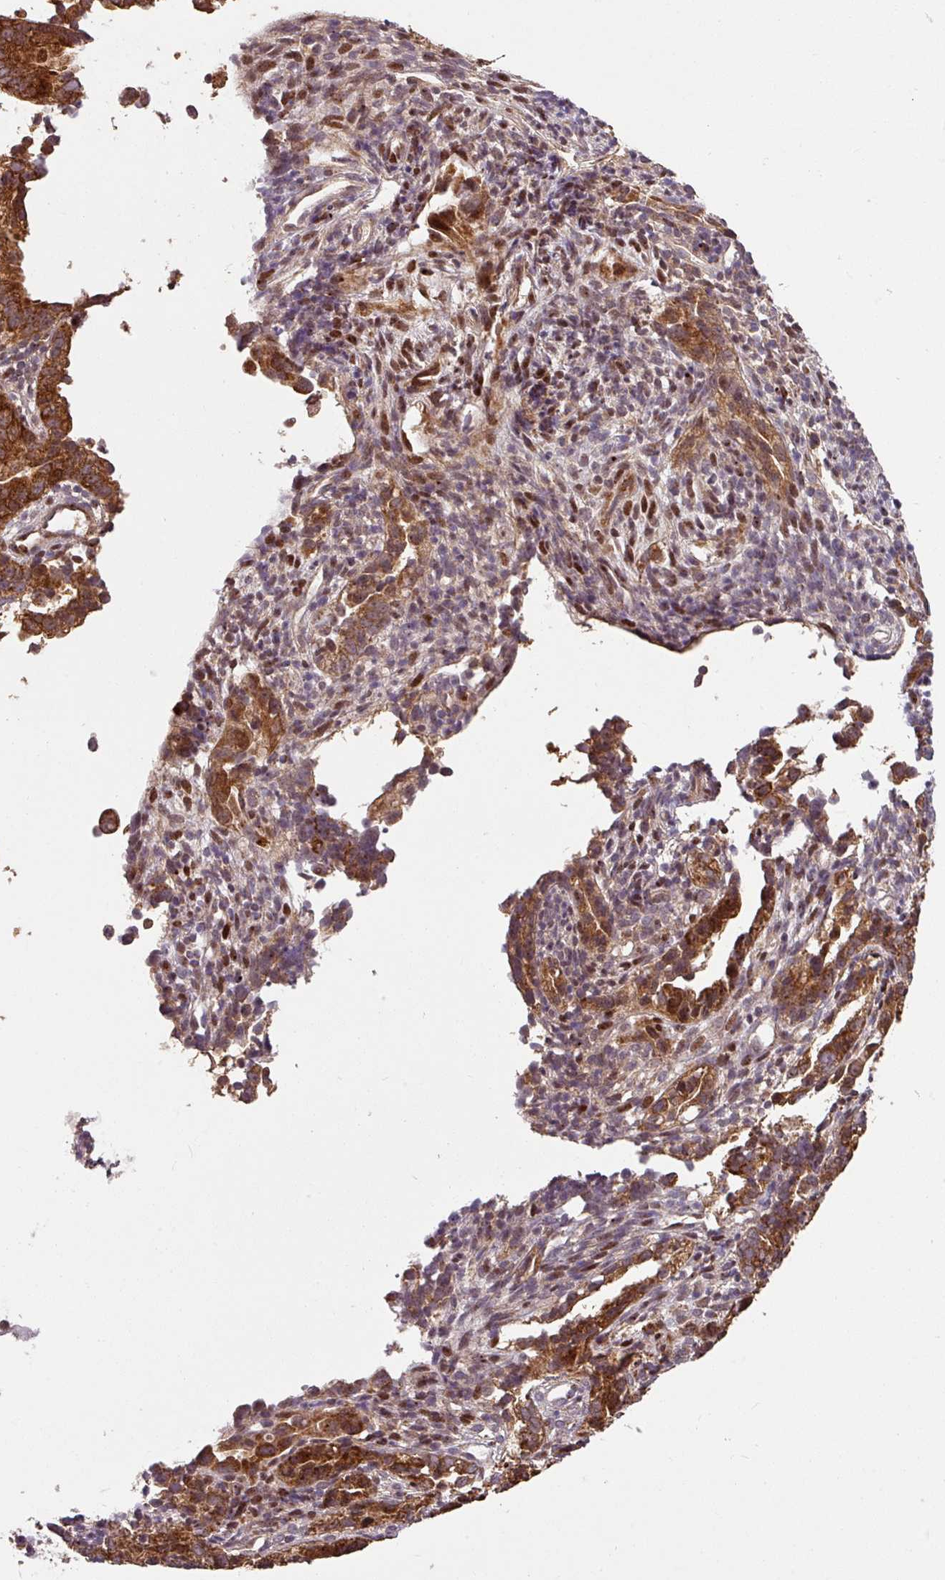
{"staining": {"intensity": "strong", "quantity": ">75%", "location": "cytoplasmic/membranous"}, "tissue": "endometrial cancer", "cell_type": "Tumor cells", "image_type": "cancer", "snomed": [{"axis": "morphology", "description": "Adenocarcinoma, NOS"}, {"axis": "topography", "description": "Endometrium"}], "caption": "Approximately >75% of tumor cells in human endometrial cancer reveal strong cytoplasmic/membranous protein staining as visualized by brown immunohistochemical staining.", "gene": "SARS2", "patient": {"sex": "female", "age": 57}}